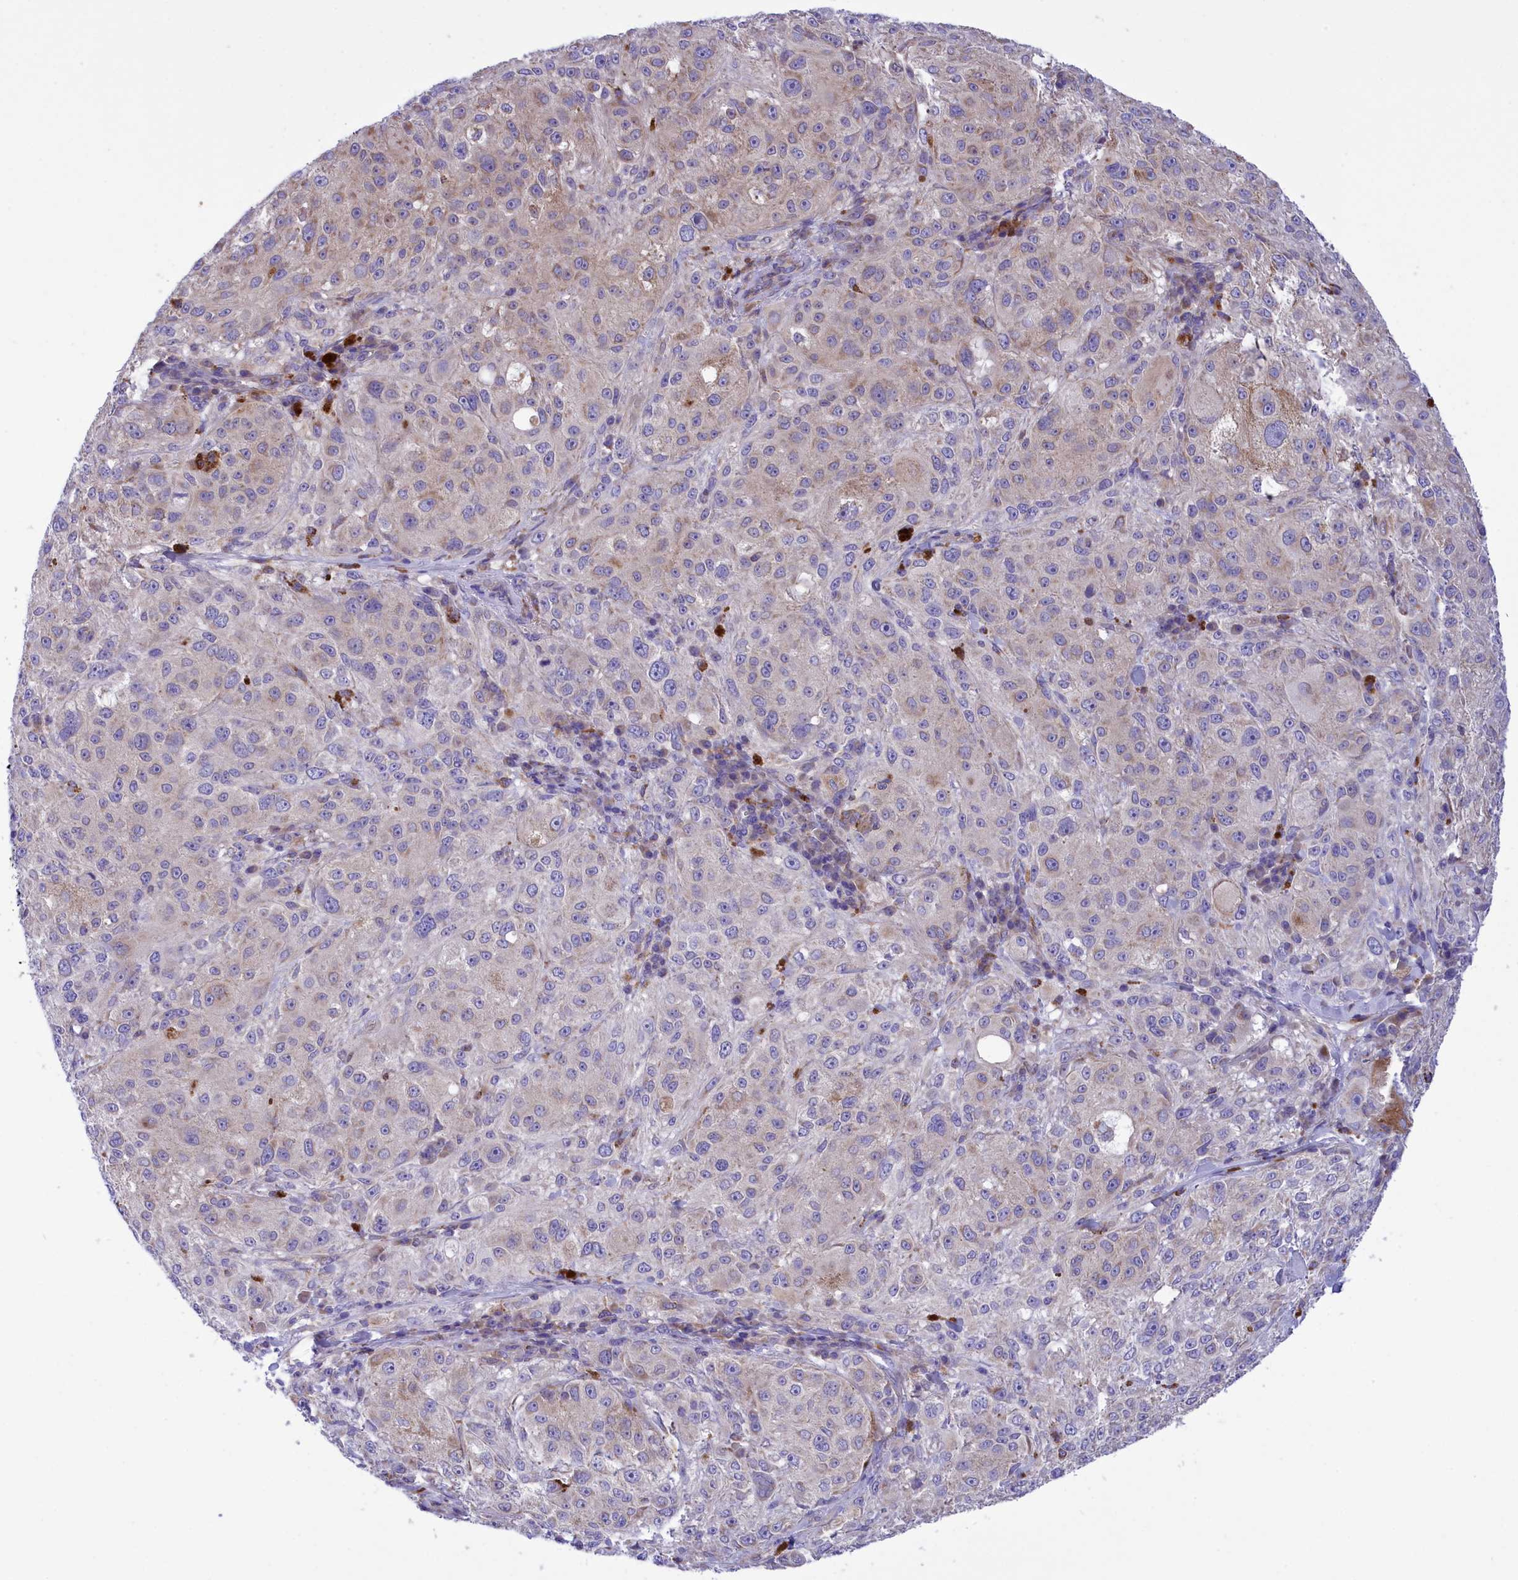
{"staining": {"intensity": "weak", "quantity": "25%-75%", "location": "cytoplasmic/membranous"}, "tissue": "melanoma", "cell_type": "Tumor cells", "image_type": "cancer", "snomed": [{"axis": "morphology", "description": "Necrosis, NOS"}, {"axis": "morphology", "description": "Malignant melanoma, NOS"}, {"axis": "topography", "description": "Skin"}], "caption": "Melanoma tissue displays weak cytoplasmic/membranous staining in about 25%-75% of tumor cells, visualized by immunohistochemistry.", "gene": "CORO7-PAM16", "patient": {"sex": "female", "age": 87}}